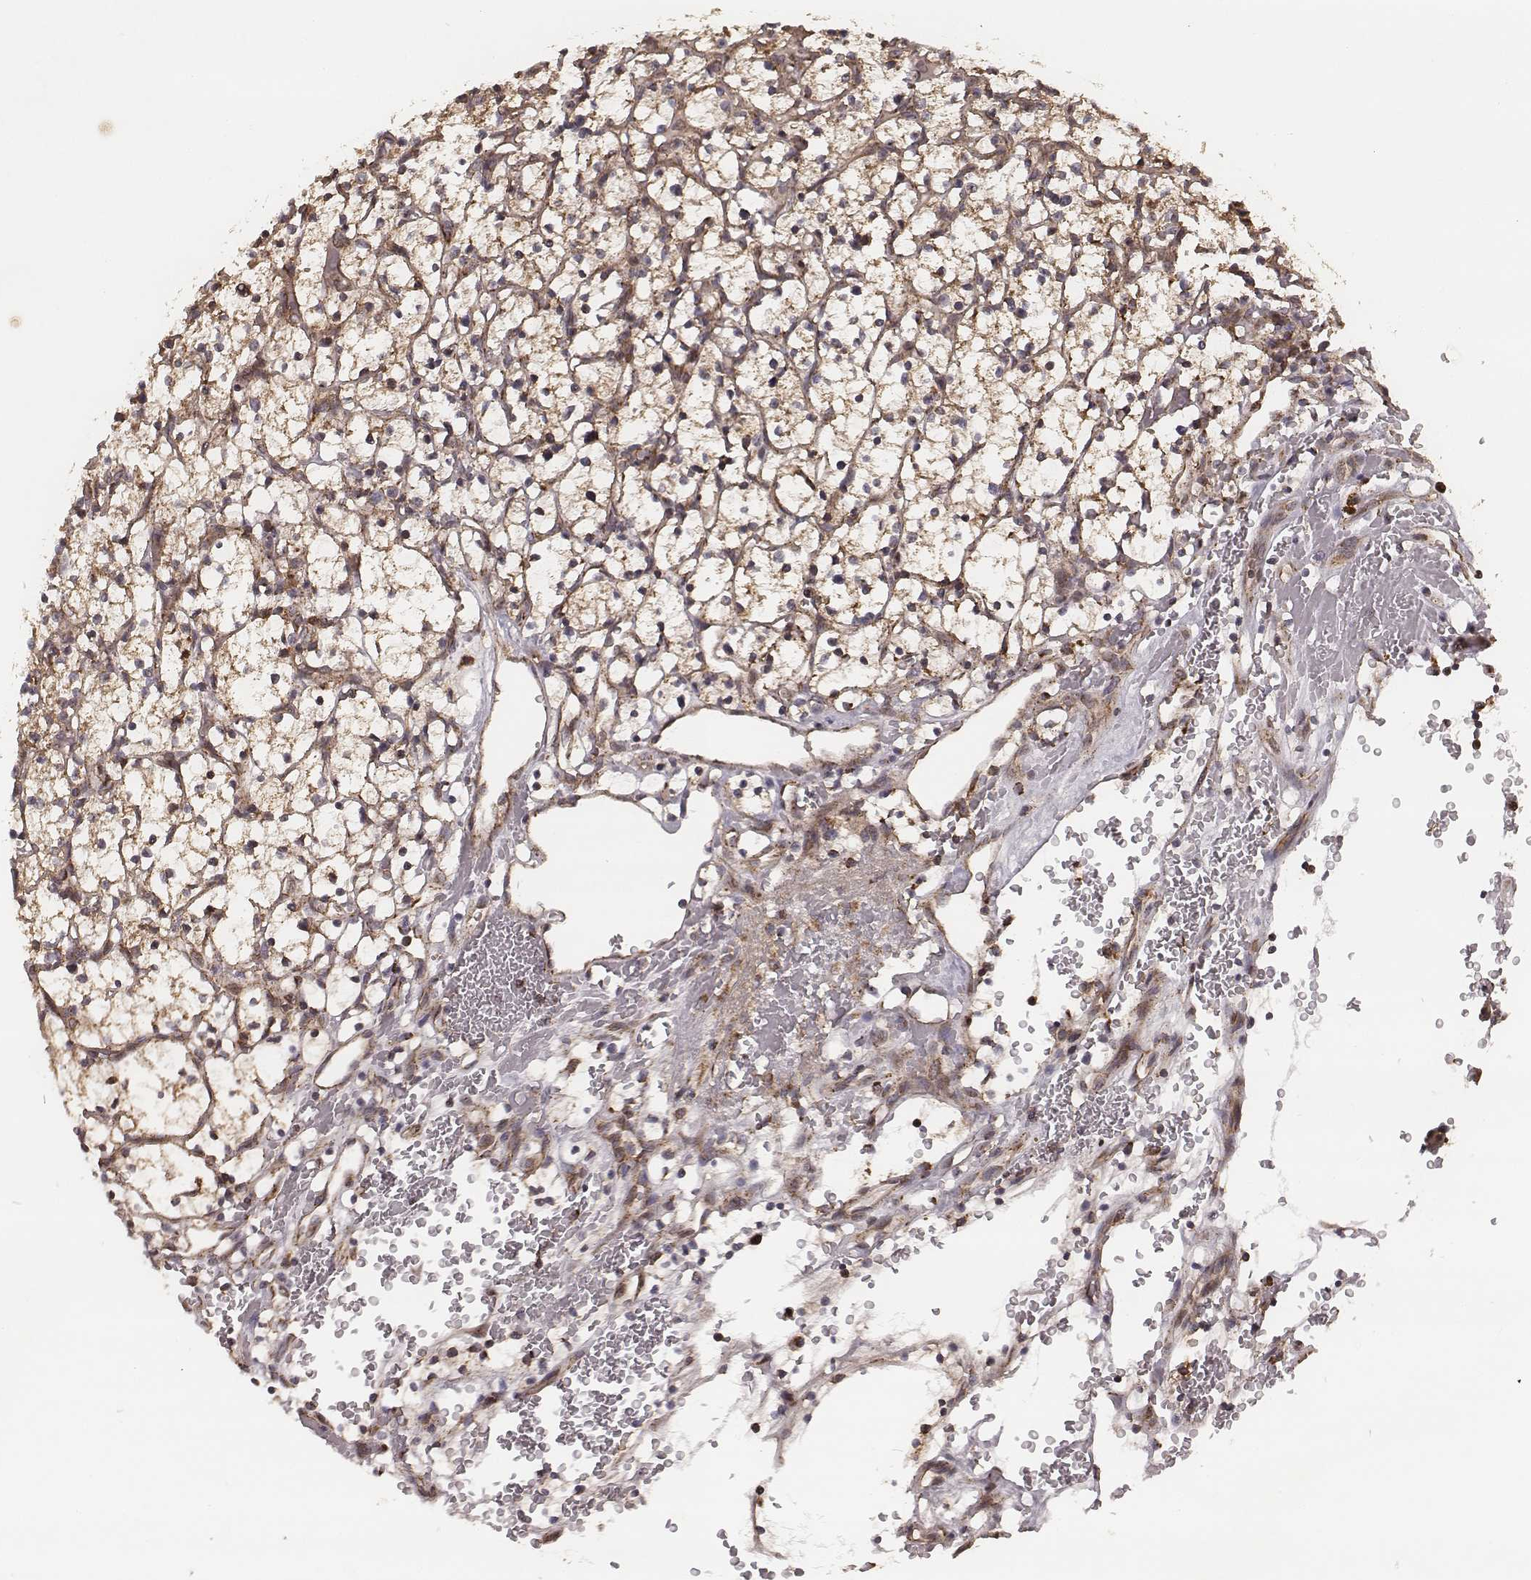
{"staining": {"intensity": "moderate", "quantity": "25%-75%", "location": "cytoplasmic/membranous"}, "tissue": "renal cancer", "cell_type": "Tumor cells", "image_type": "cancer", "snomed": [{"axis": "morphology", "description": "Adenocarcinoma, NOS"}, {"axis": "topography", "description": "Kidney"}], "caption": "A high-resolution micrograph shows immunohistochemistry staining of renal cancer, which demonstrates moderate cytoplasmic/membranous positivity in about 25%-75% of tumor cells.", "gene": "ZDHHC21", "patient": {"sex": "female", "age": 64}}